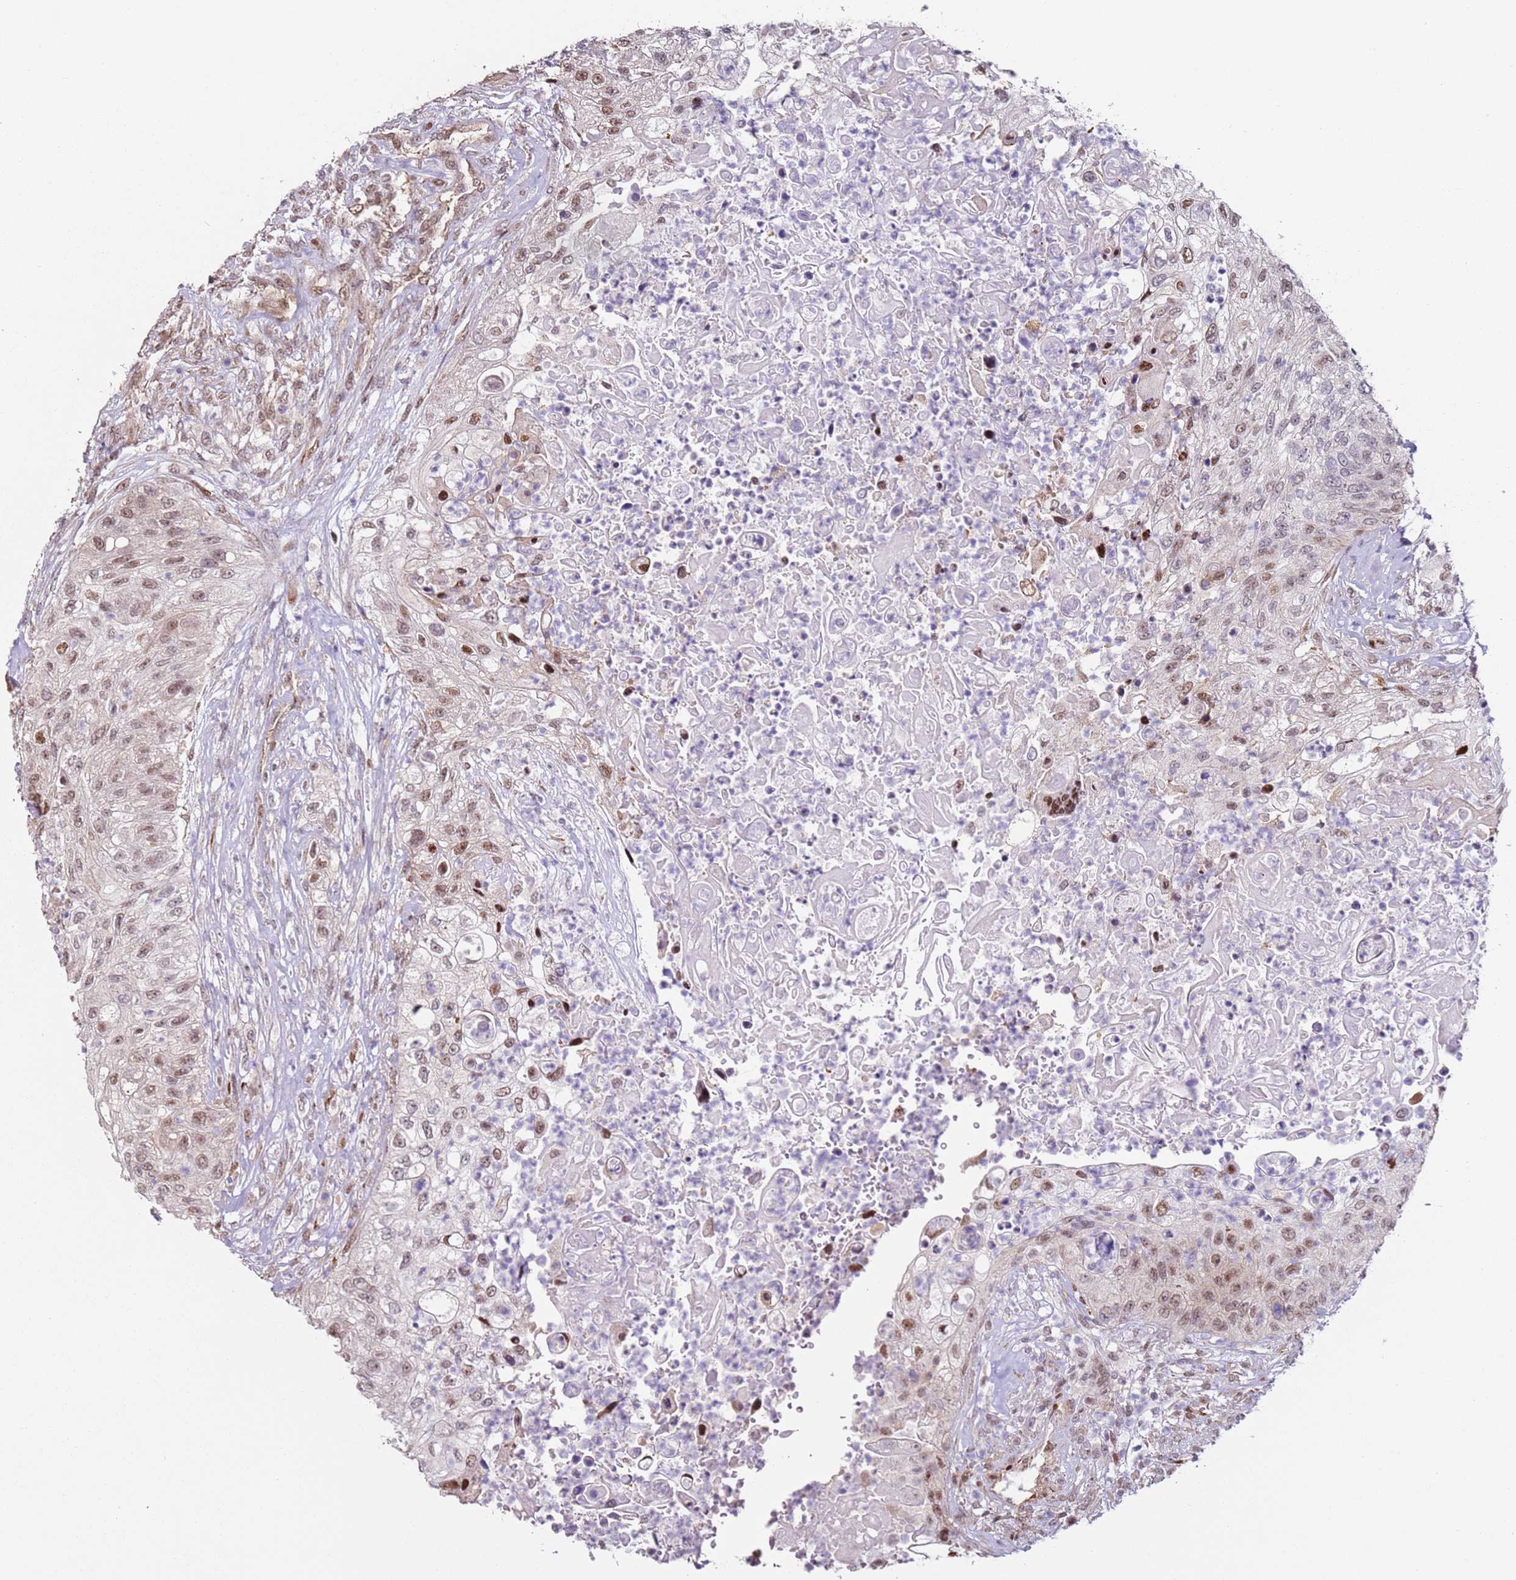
{"staining": {"intensity": "moderate", "quantity": "25%-75%", "location": "nuclear"}, "tissue": "urothelial cancer", "cell_type": "Tumor cells", "image_type": "cancer", "snomed": [{"axis": "morphology", "description": "Urothelial carcinoma, High grade"}, {"axis": "topography", "description": "Urinary bladder"}], "caption": "Urothelial carcinoma (high-grade) stained with a protein marker demonstrates moderate staining in tumor cells.", "gene": "PSMD4", "patient": {"sex": "female", "age": 60}}